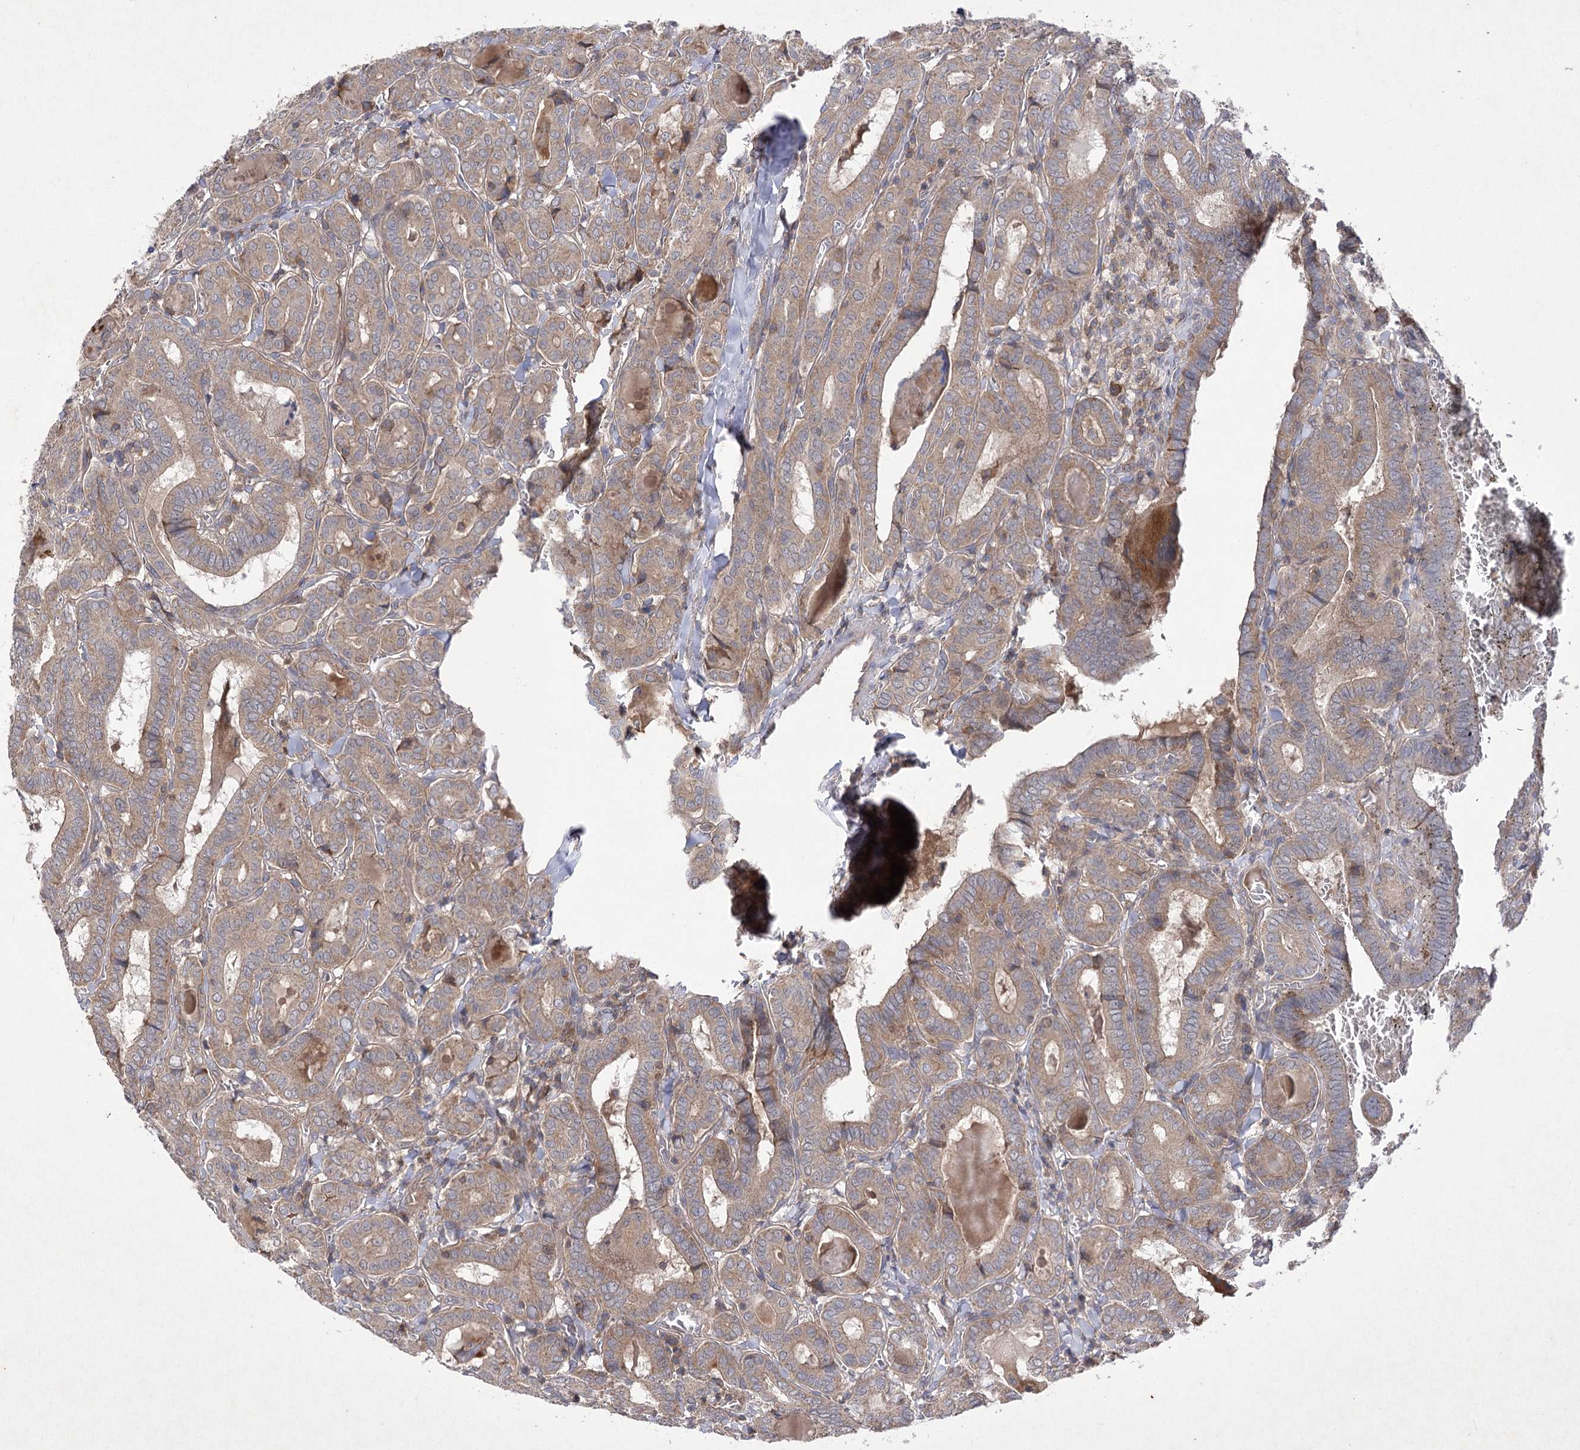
{"staining": {"intensity": "moderate", "quantity": ">75%", "location": "cytoplasmic/membranous"}, "tissue": "thyroid cancer", "cell_type": "Tumor cells", "image_type": "cancer", "snomed": [{"axis": "morphology", "description": "Papillary adenocarcinoma, NOS"}, {"axis": "topography", "description": "Thyroid gland"}], "caption": "Immunohistochemical staining of thyroid cancer exhibits medium levels of moderate cytoplasmic/membranous expression in approximately >75% of tumor cells. Using DAB (3,3'-diaminobenzidine) (brown) and hematoxylin (blue) stains, captured at high magnification using brightfield microscopy.", "gene": "BCR", "patient": {"sex": "female", "age": 72}}